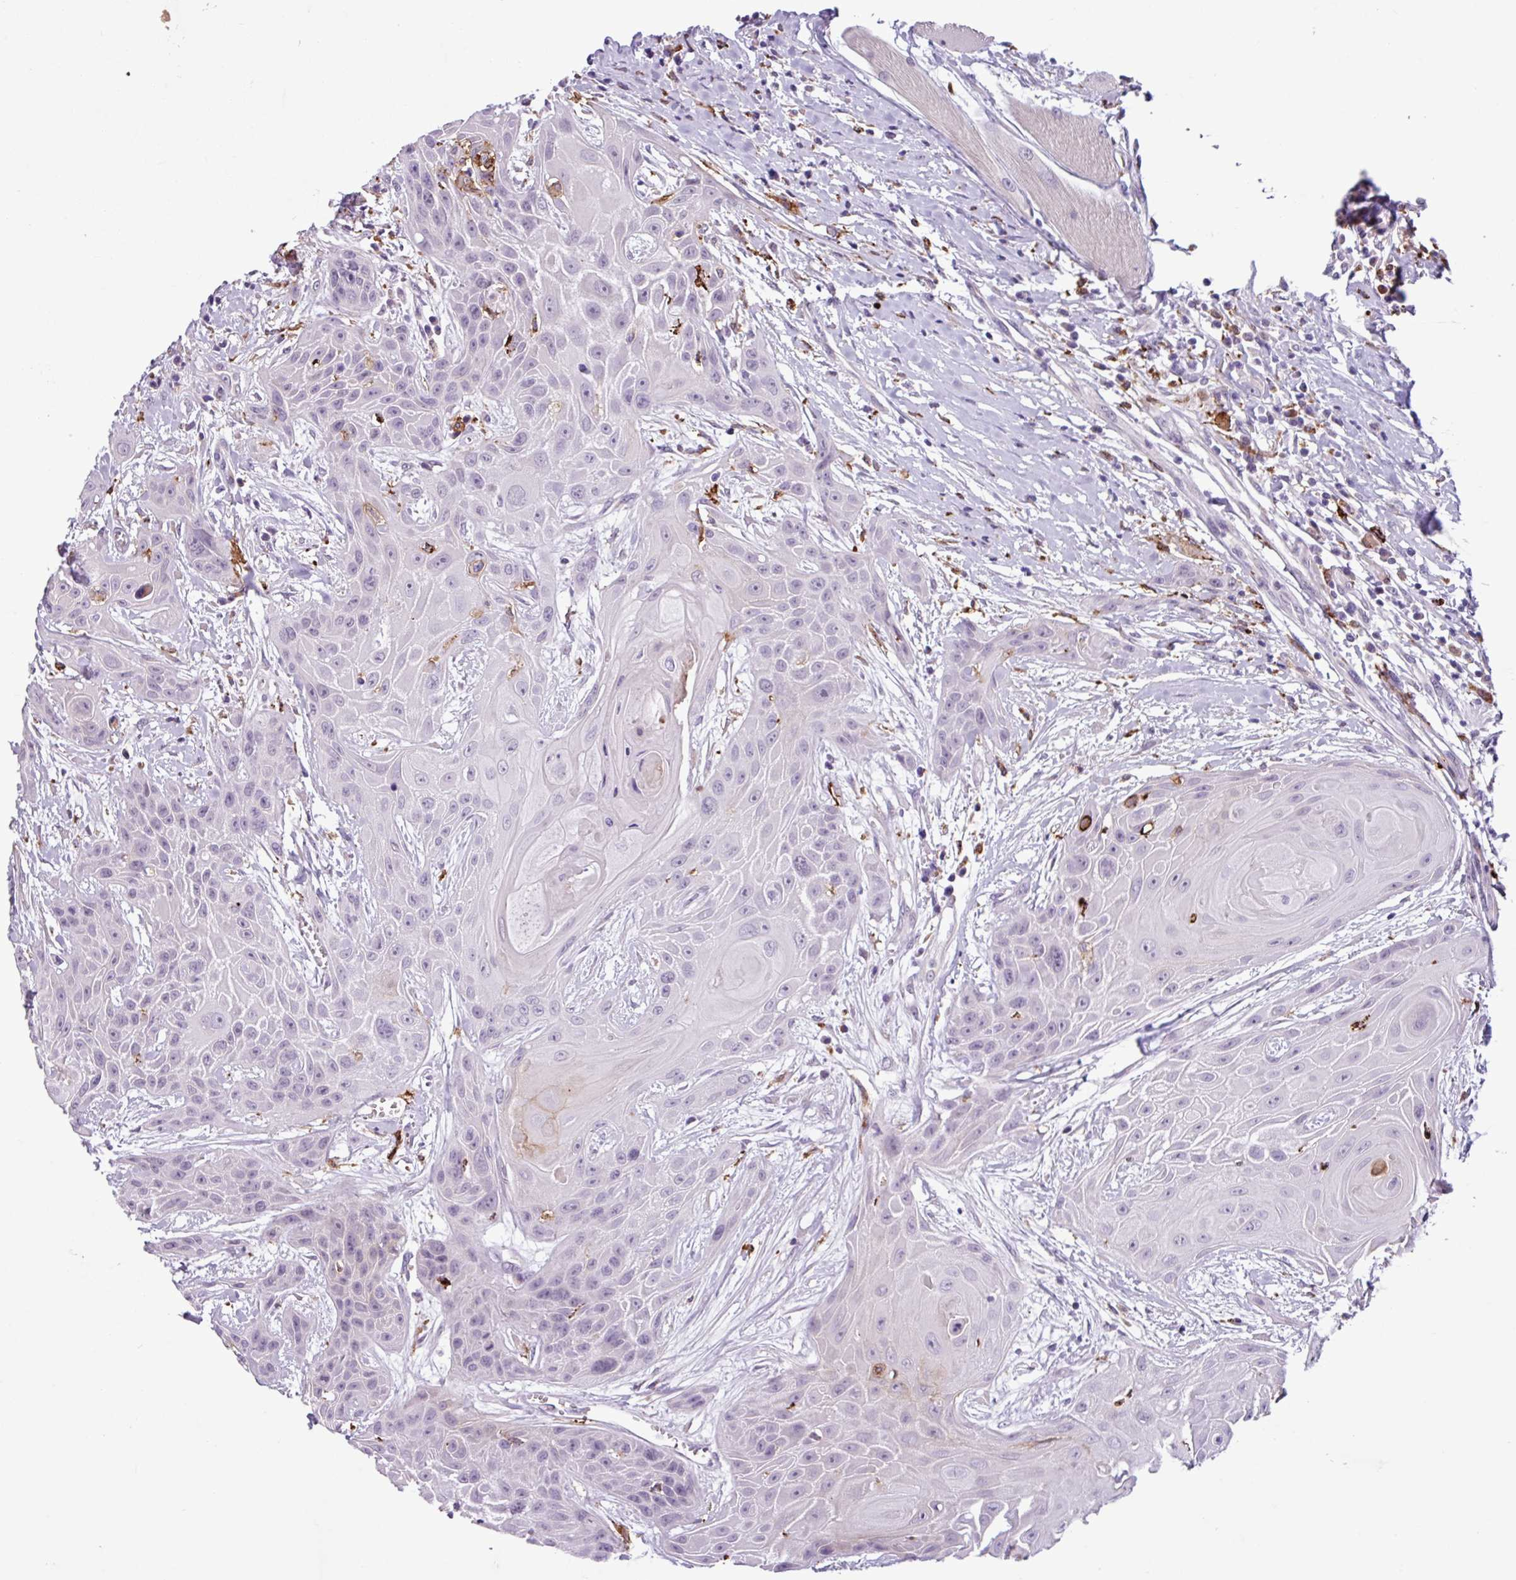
{"staining": {"intensity": "negative", "quantity": "none", "location": "none"}, "tissue": "head and neck cancer", "cell_type": "Tumor cells", "image_type": "cancer", "snomed": [{"axis": "morphology", "description": "Squamous cell carcinoma, NOS"}, {"axis": "topography", "description": "Head-Neck"}], "caption": "Head and neck cancer was stained to show a protein in brown. There is no significant expression in tumor cells.", "gene": "C9orf24", "patient": {"sex": "female", "age": 73}}